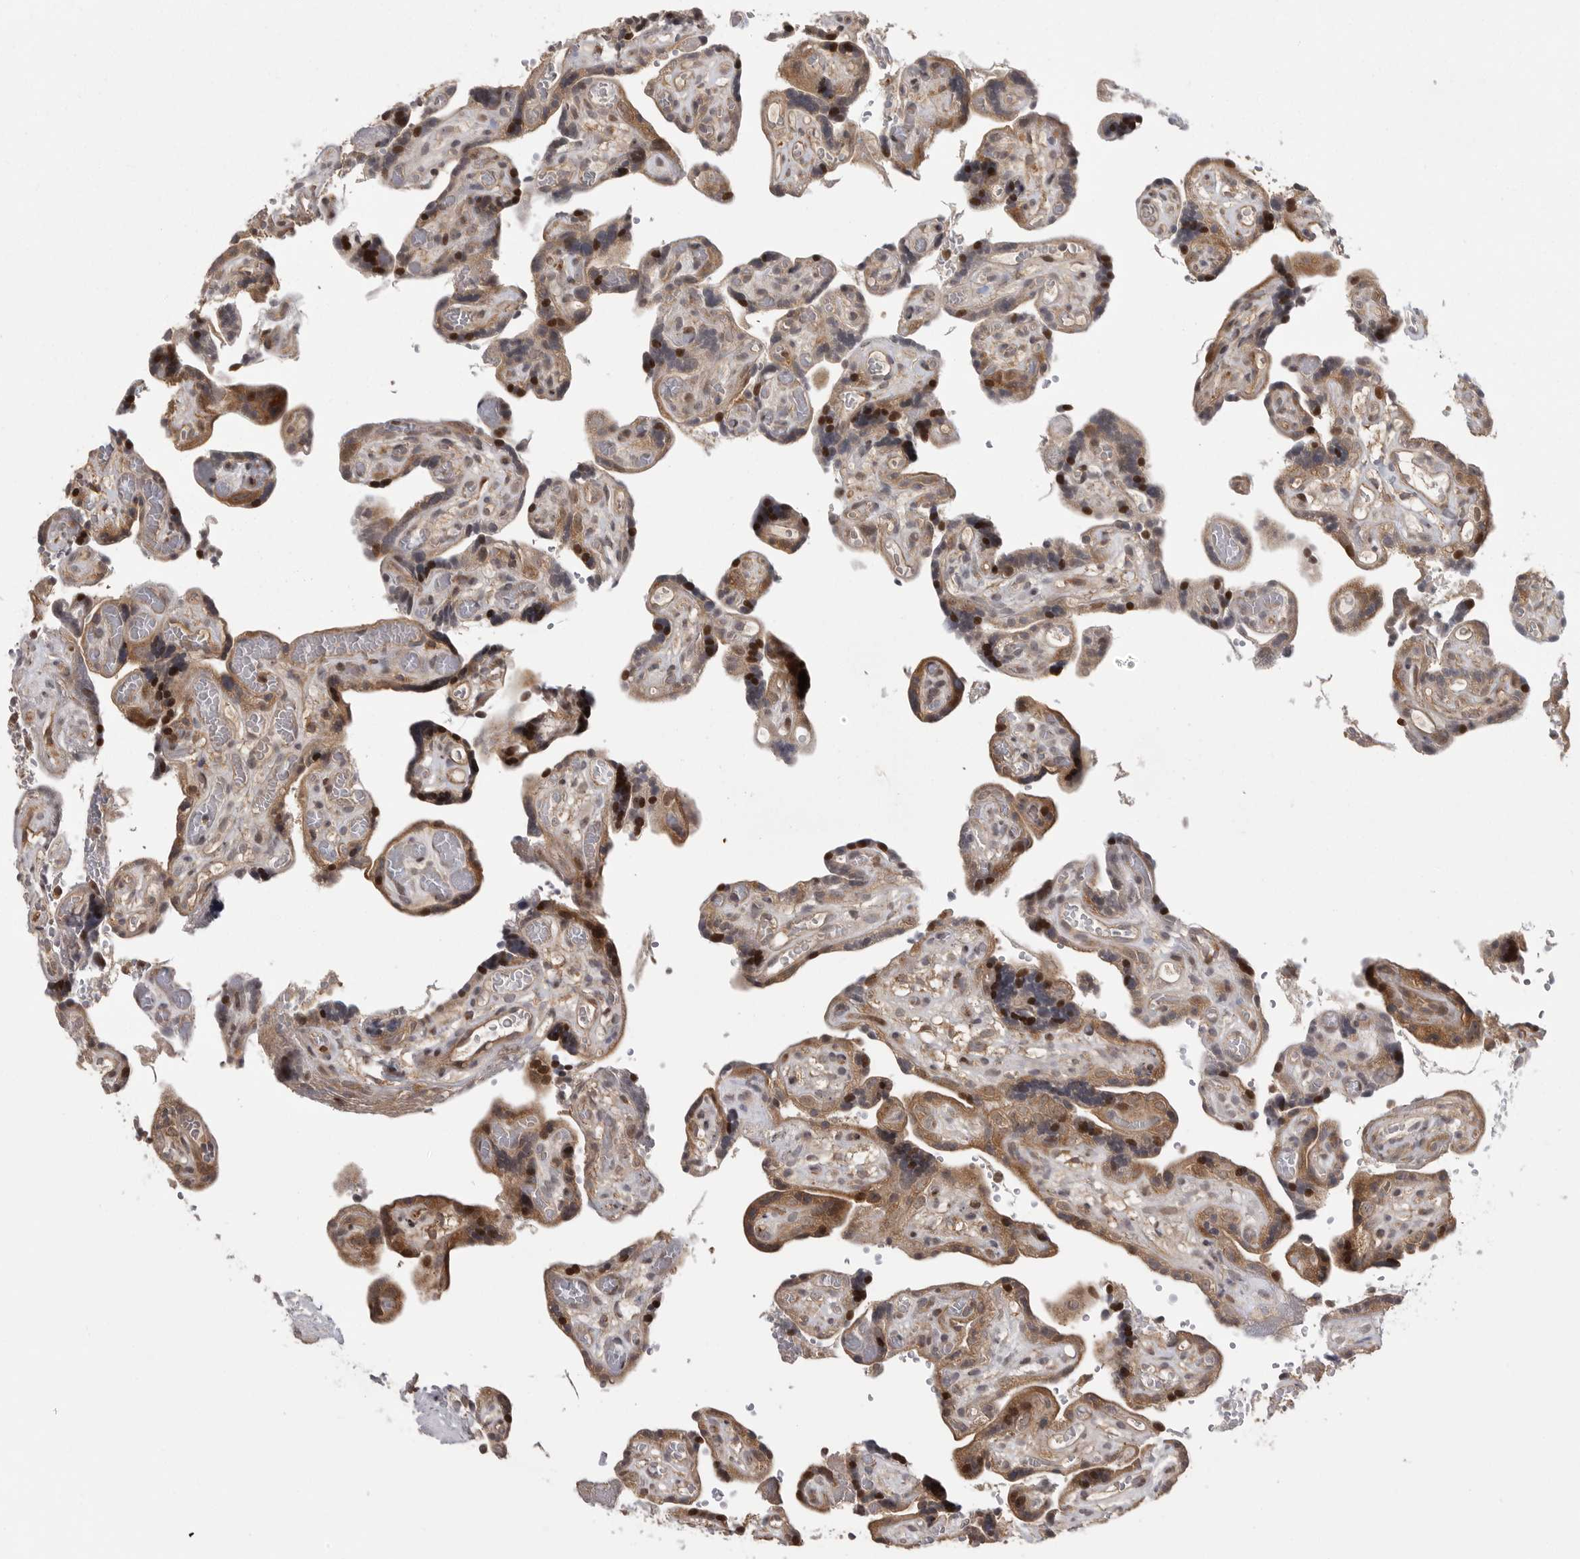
{"staining": {"intensity": "moderate", "quantity": ">75%", "location": "cytoplasmic/membranous"}, "tissue": "placenta", "cell_type": "Decidual cells", "image_type": "normal", "snomed": [{"axis": "morphology", "description": "Normal tissue, NOS"}, {"axis": "topography", "description": "Placenta"}], "caption": "Immunohistochemistry (IHC) micrograph of unremarkable human placenta stained for a protein (brown), which reveals medium levels of moderate cytoplasmic/membranous staining in about >75% of decidual cells.", "gene": "OXR1", "patient": {"sex": "female", "age": 30}}